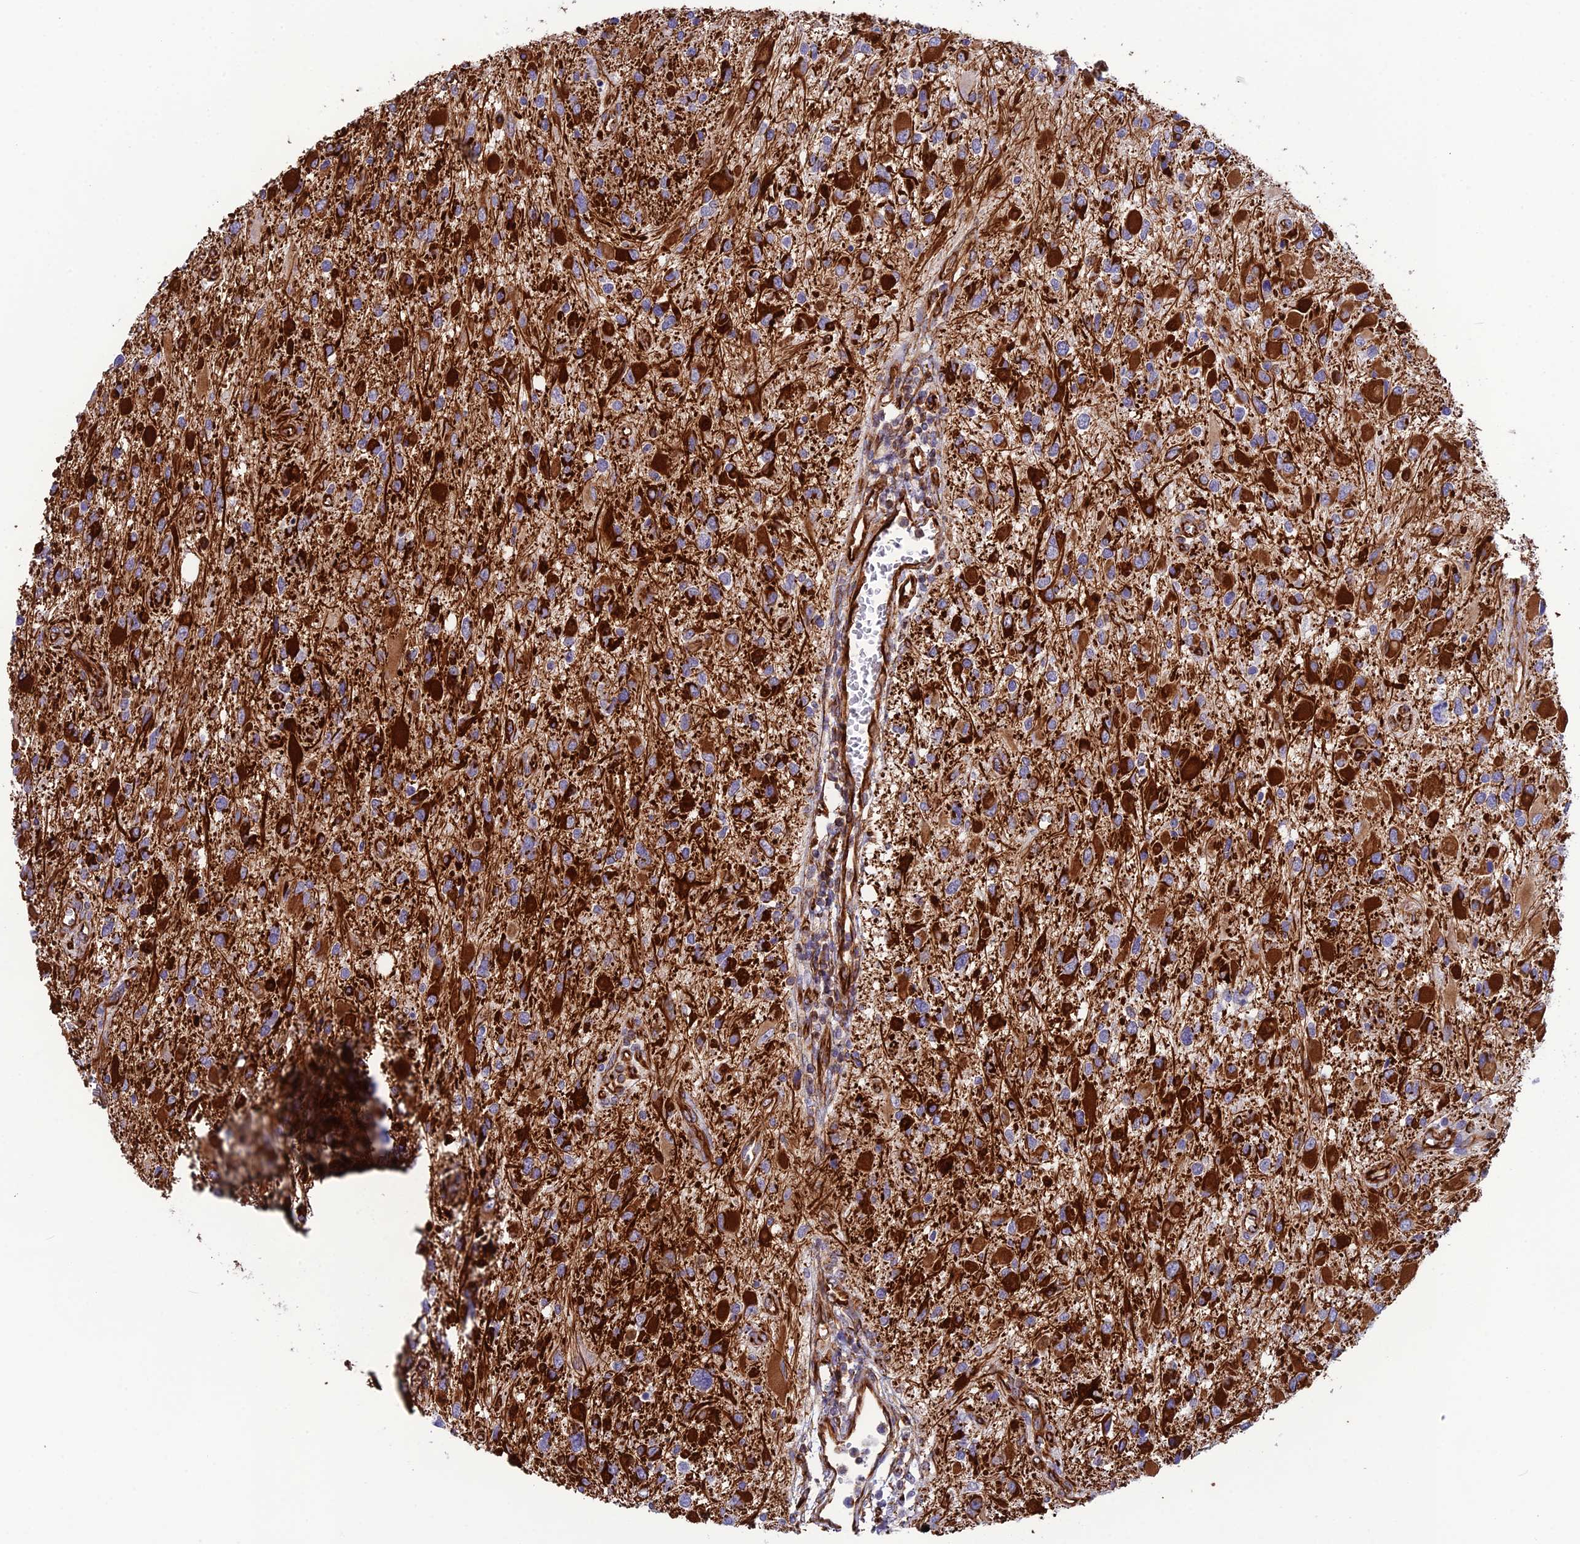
{"staining": {"intensity": "strong", "quantity": ">75%", "location": "cytoplasmic/membranous"}, "tissue": "glioma", "cell_type": "Tumor cells", "image_type": "cancer", "snomed": [{"axis": "morphology", "description": "Glioma, malignant, High grade"}, {"axis": "topography", "description": "Brain"}], "caption": "A brown stain highlights strong cytoplasmic/membranous staining of a protein in human malignant glioma (high-grade) tumor cells.", "gene": "FBXL20", "patient": {"sex": "male", "age": 53}}